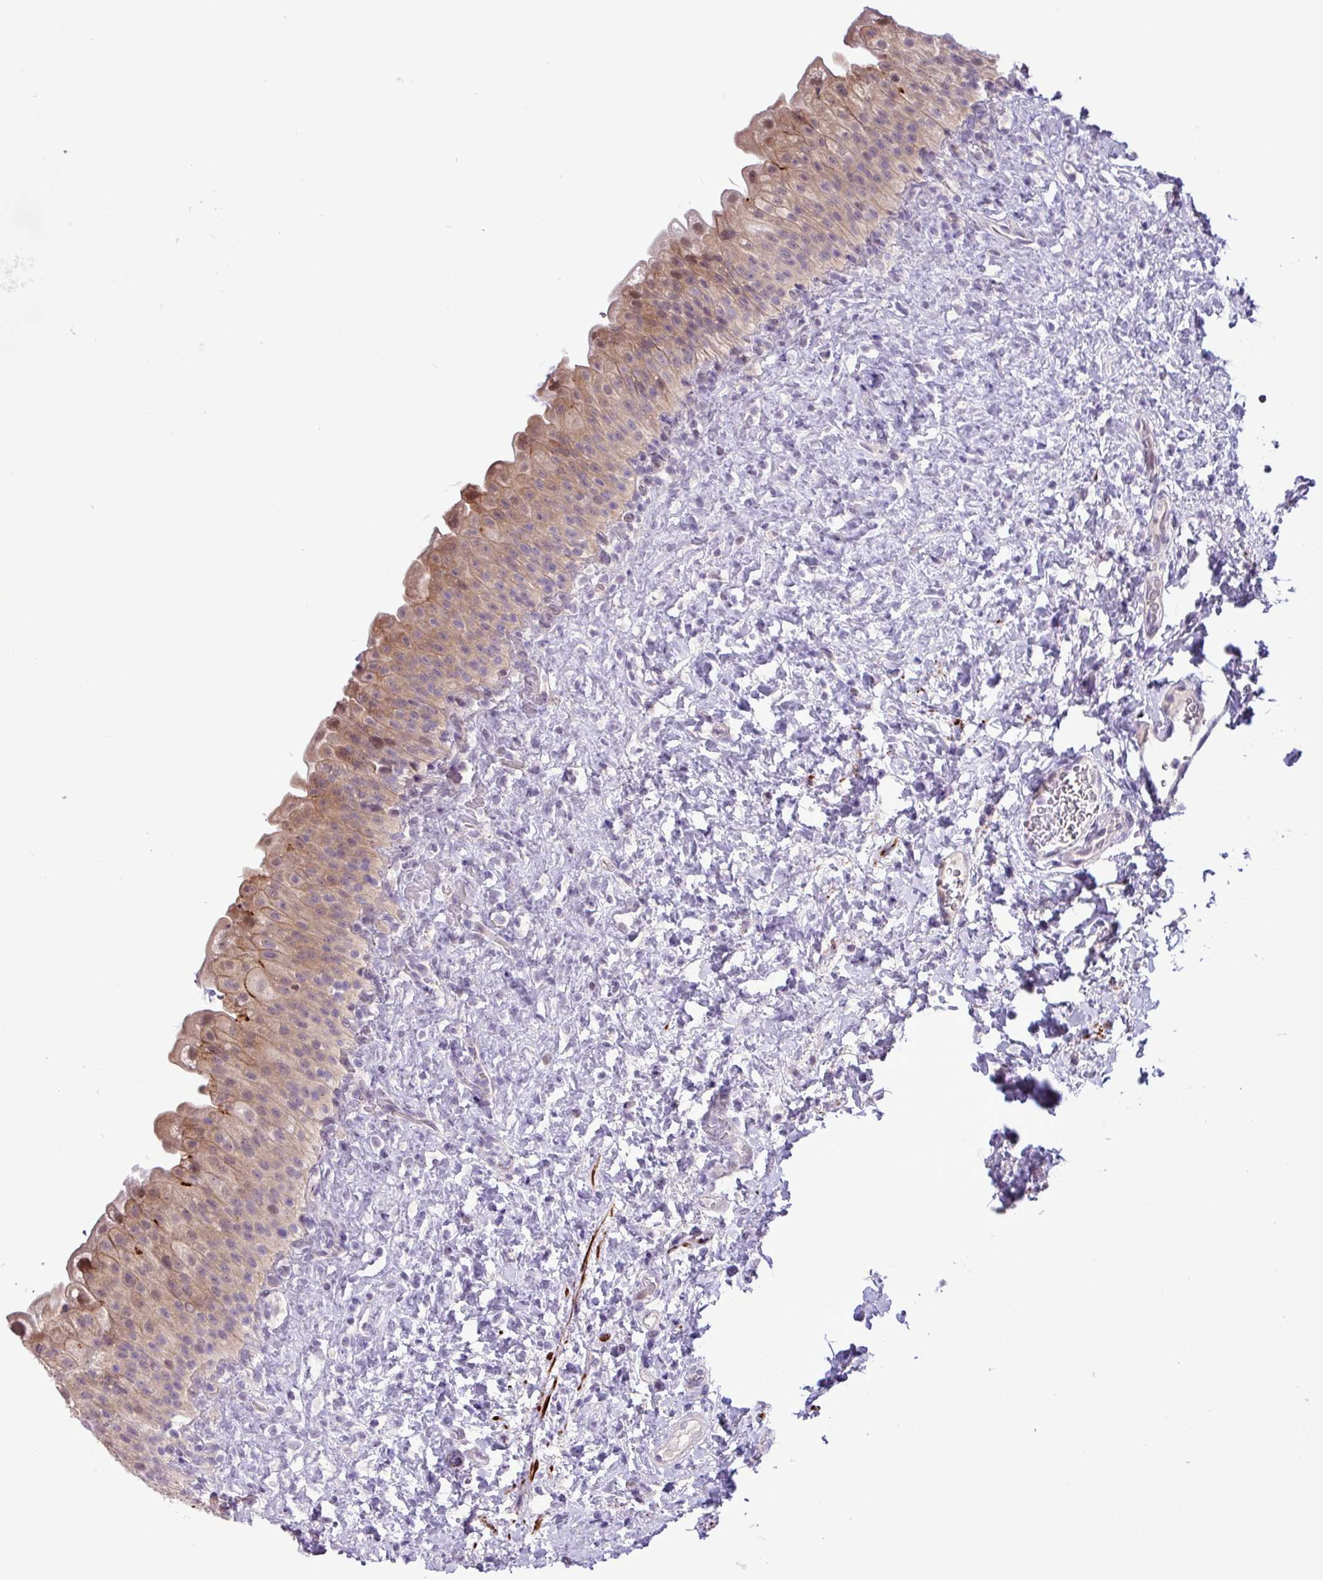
{"staining": {"intensity": "weak", "quantity": "25%-75%", "location": "cytoplasmic/membranous,nuclear"}, "tissue": "urinary bladder", "cell_type": "Urothelial cells", "image_type": "normal", "snomed": [{"axis": "morphology", "description": "Normal tissue, NOS"}, {"axis": "topography", "description": "Urinary bladder"}], "caption": "Immunohistochemistry (IHC) histopathology image of normal urinary bladder stained for a protein (brown), which shows low levels of weak cytoplasmic/membranous,nuclear staining in approximately 25%-75% of urothelial cells.", "gene": "RIPPLY1", "patient": {"sex": "female", "age": 27}}